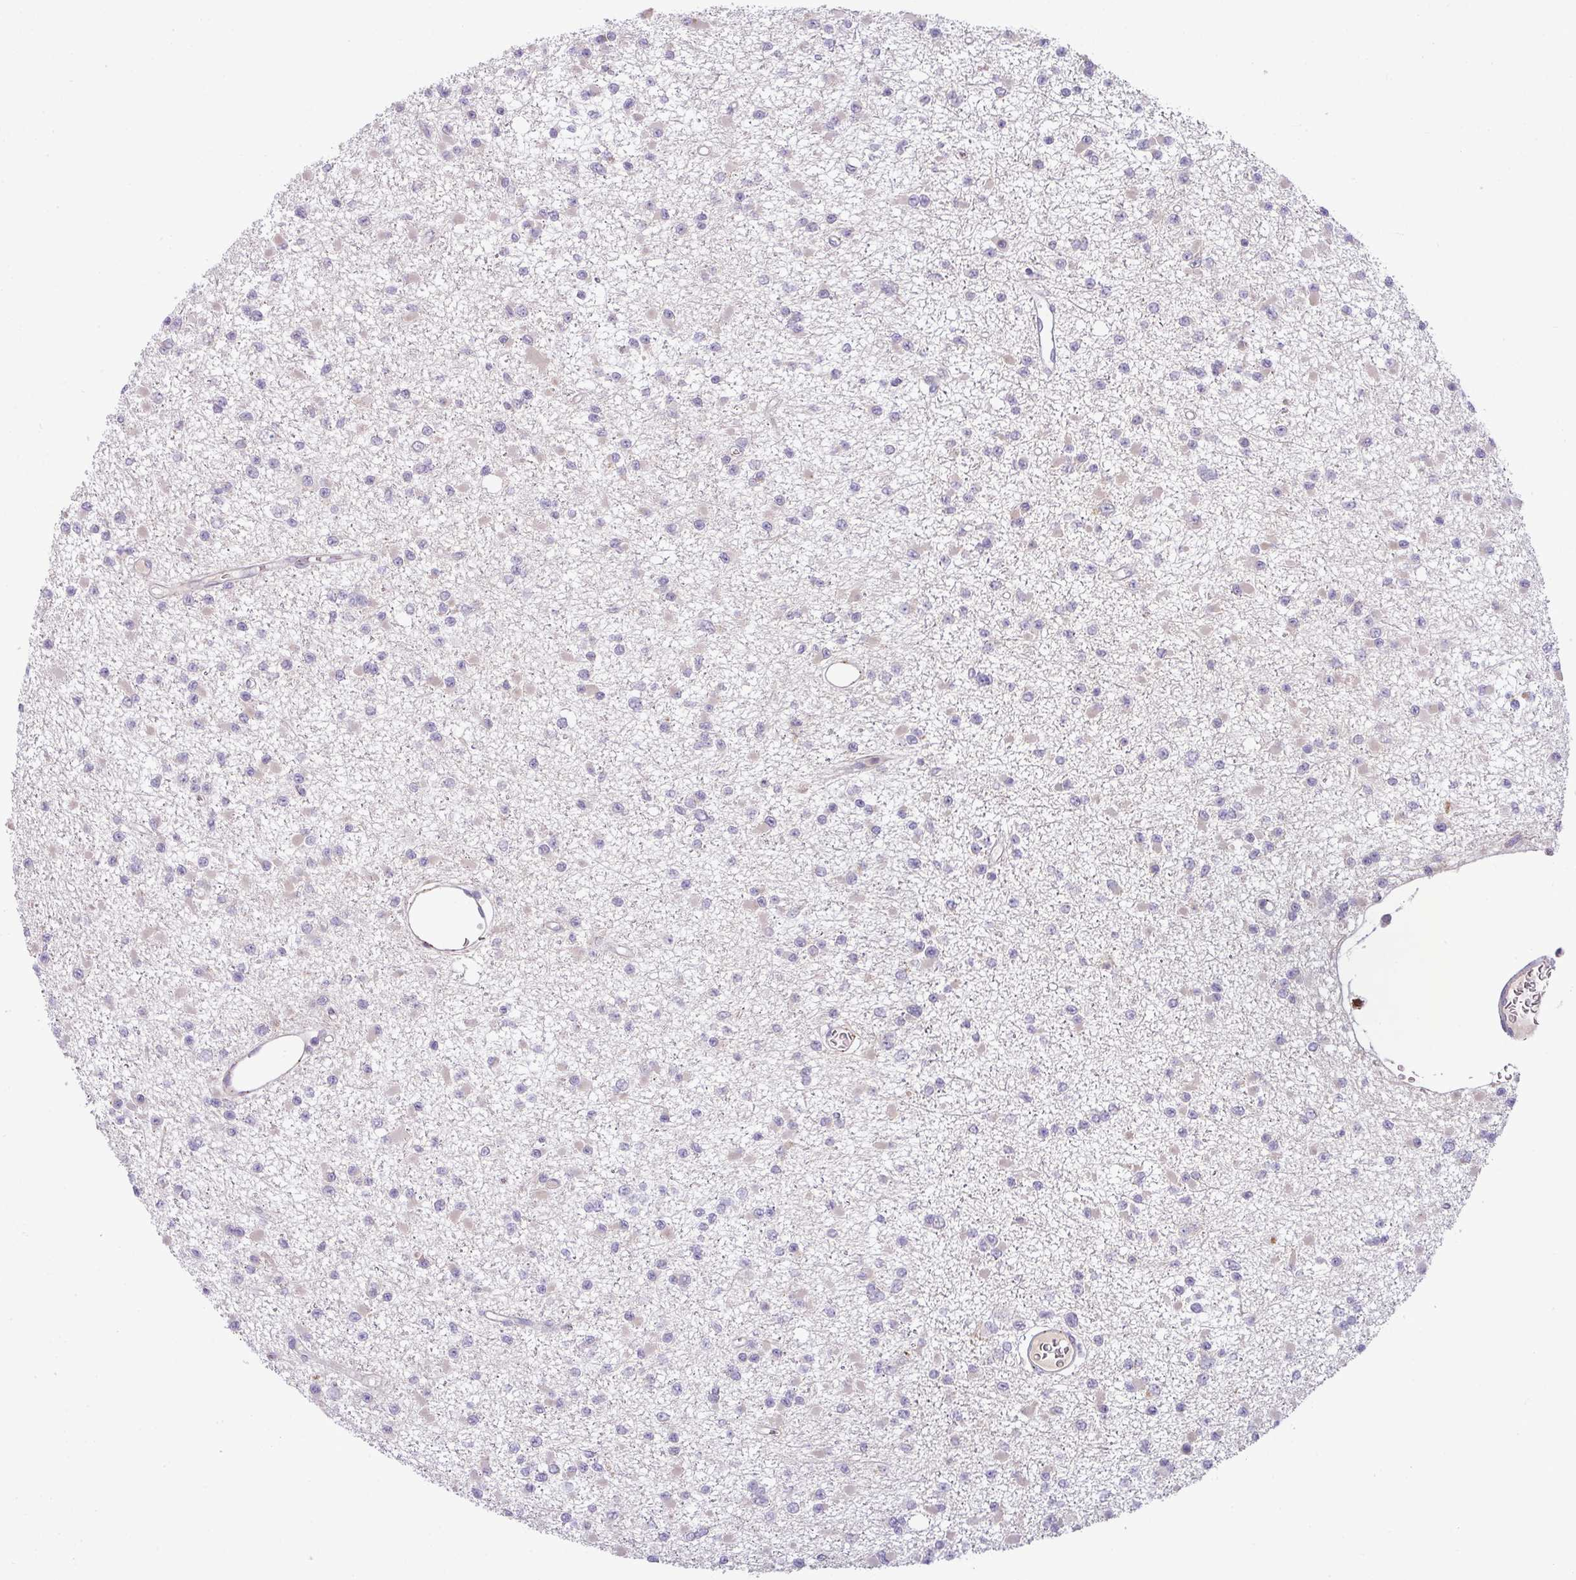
{"staining": {"intensity": "negative", "quantity": "none", "location": "none"}, "tissue": "glioma", "cell_type": "Tumor cells", "image_type": "cancer", "snomed": [{"axis": "morphology", "description": "Glioma, malignant, Low grade"}, {"axis": "topography", "description": "Brain"}], "caption": "An immunohistochemistry micrograph of malignant glioma (low-grade) is shown. There is no staining in tumor cells of malignant glioma (low-grade).", "gene": "HBEGF", "patient": {"sex": "female", "age": 22}}